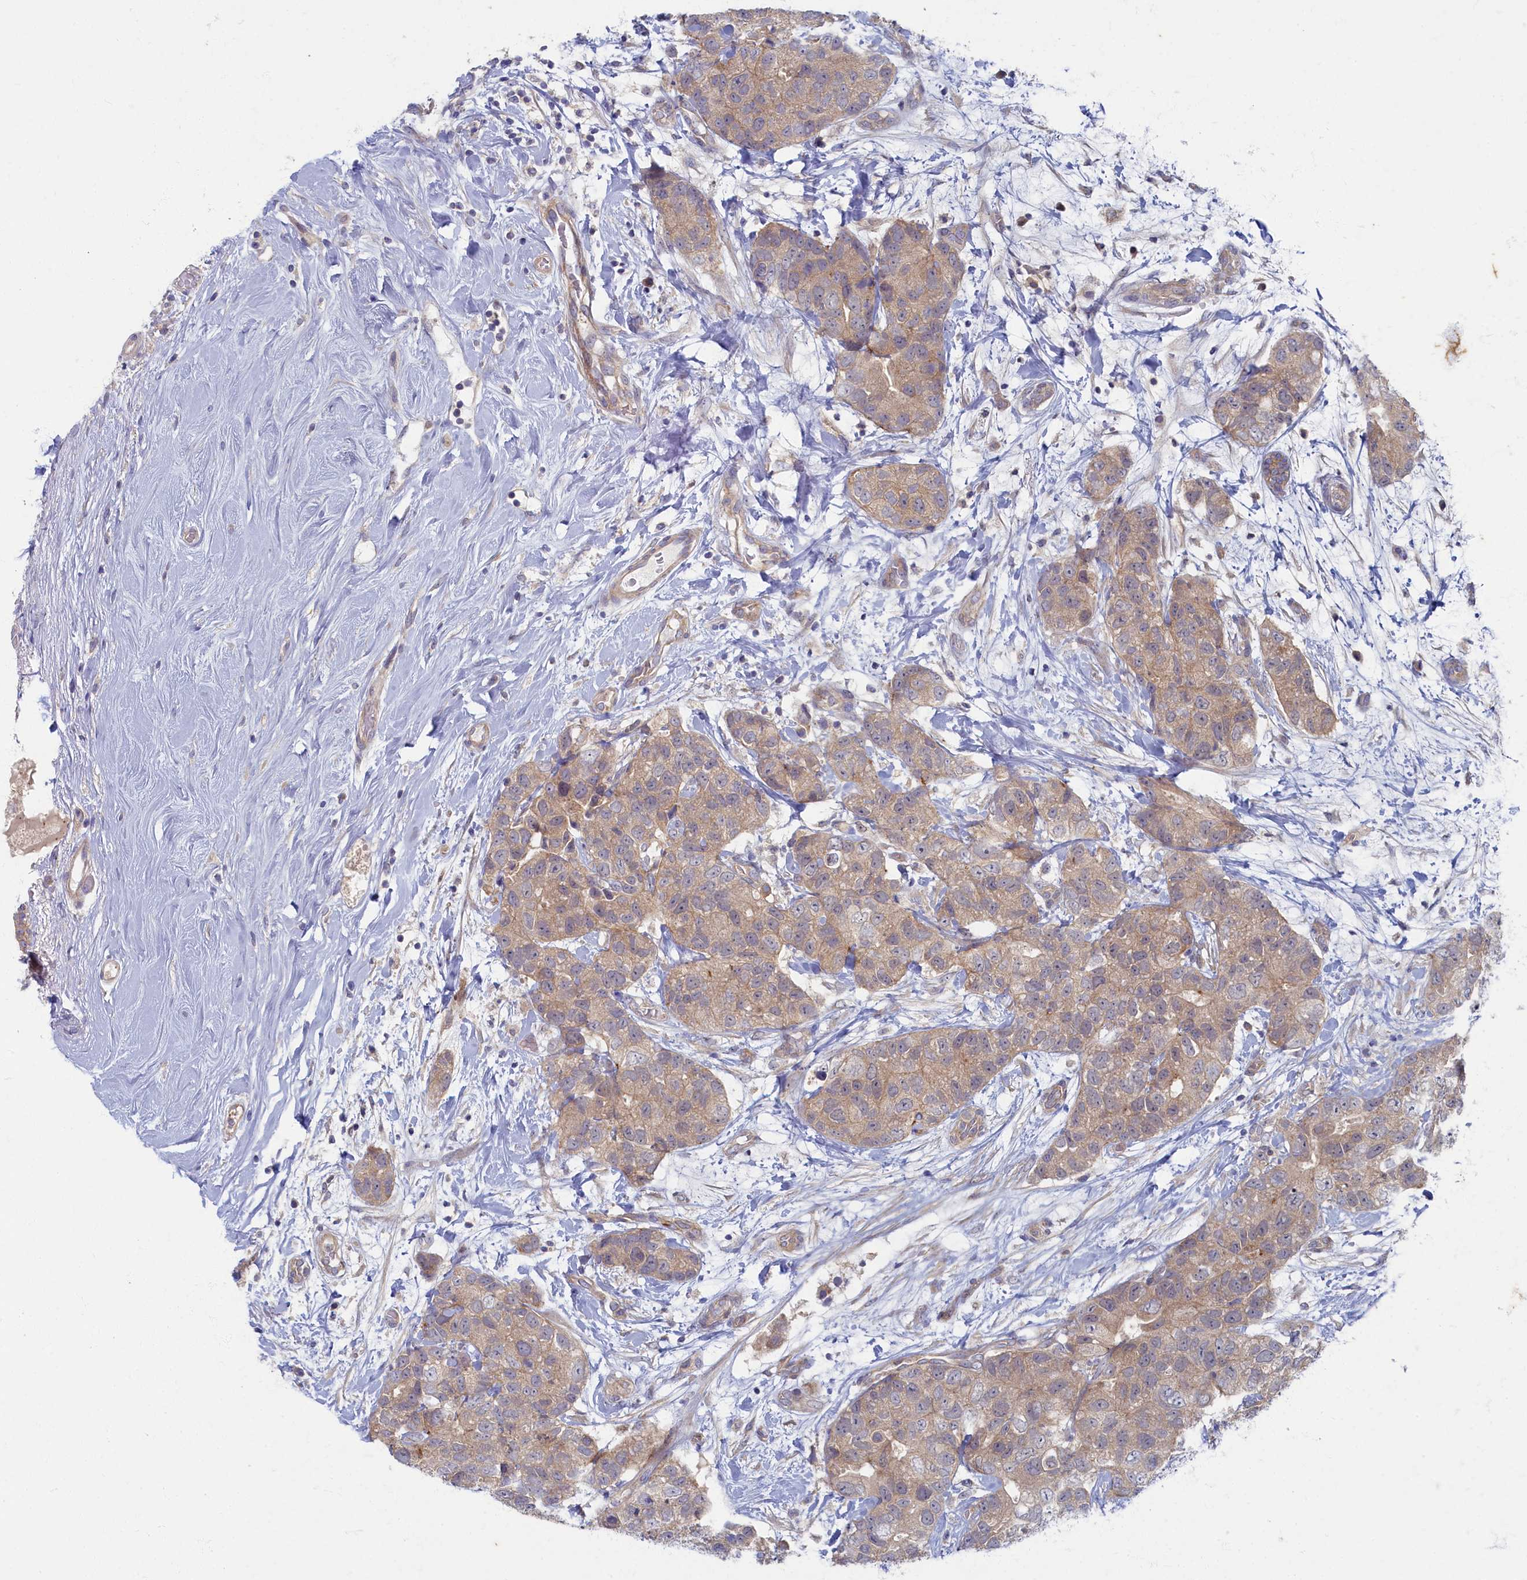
{"staining": {"intensity": "weak", "quantity": "25%-75%", "location": "cytoplasmic/membranous"}, "tissue": "breast cancer", "cell_type": "Tumor cells", "image_type": "cancer", "snomed": [{"axis": "morphology", "description": "Duct carcinoma"}, {"axis": "topography", "description": "Breast"}], "caption": "Protein analysis of breast cancer tissue reveals weak cytoplasmic/membranous expression in about 25%-75% of tumor cells.", "gene": "WDR59", "patient": {"sex": "female", "age": 62}}